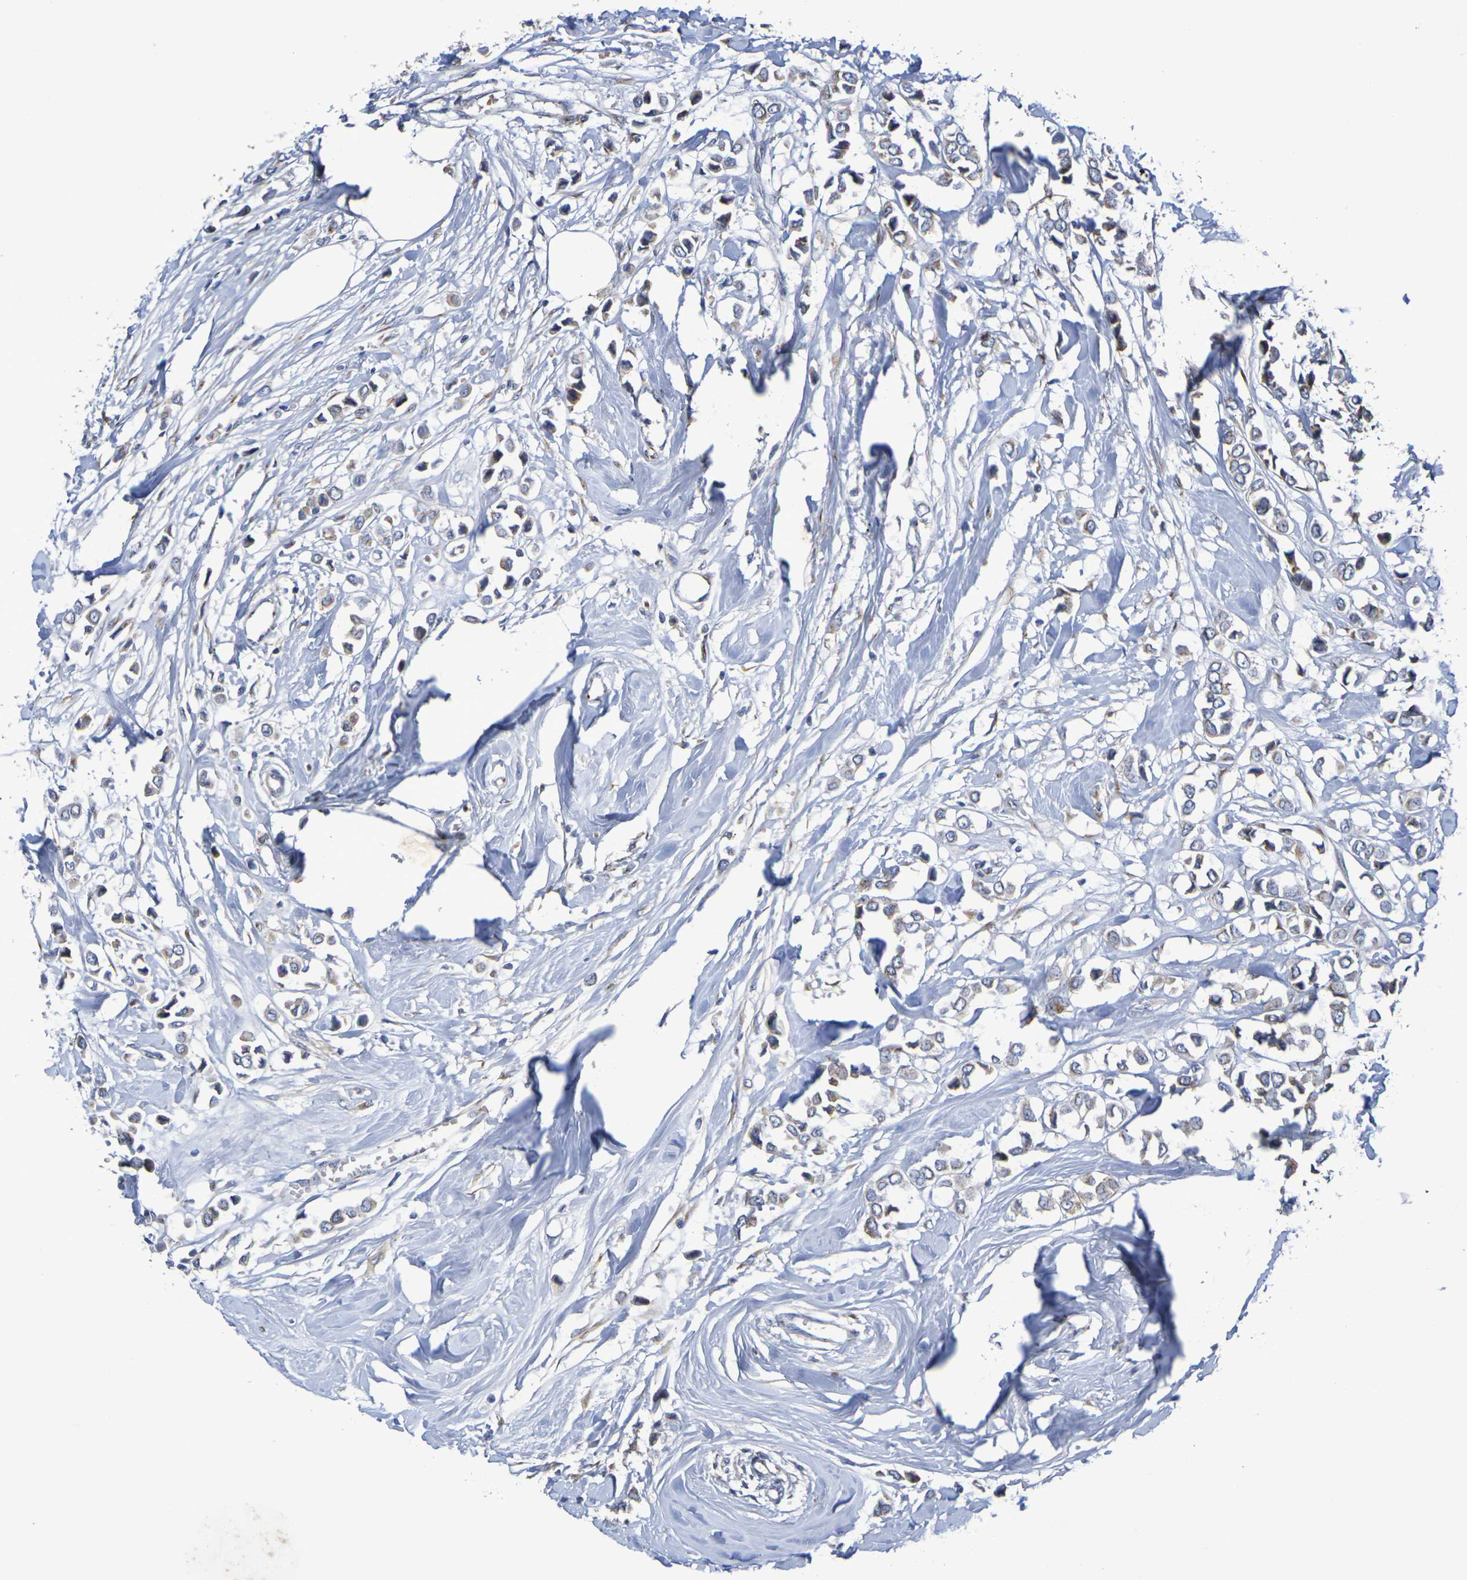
{"staining": {"intensity": "weak", "quantity": "25%-75%", "location": "cytoplasmic/membranous"}, "tissue": "breast cancer", "cell_type": "Tumor cells", "image_type": "cancer", "snomed": [{"axis": "morphology", "description": "Lobular carcinoma"}, {"axis": "topography", "description": "Breast"}], "caption": "About 25%-75% of tumor cells in human breast cancer exhibit weak cytoplasmic/membranous protein staining as visualized by brown immunohistochemical staining.", "gene": "DCP2", "patient": {"sex": "female", "age": 51}}